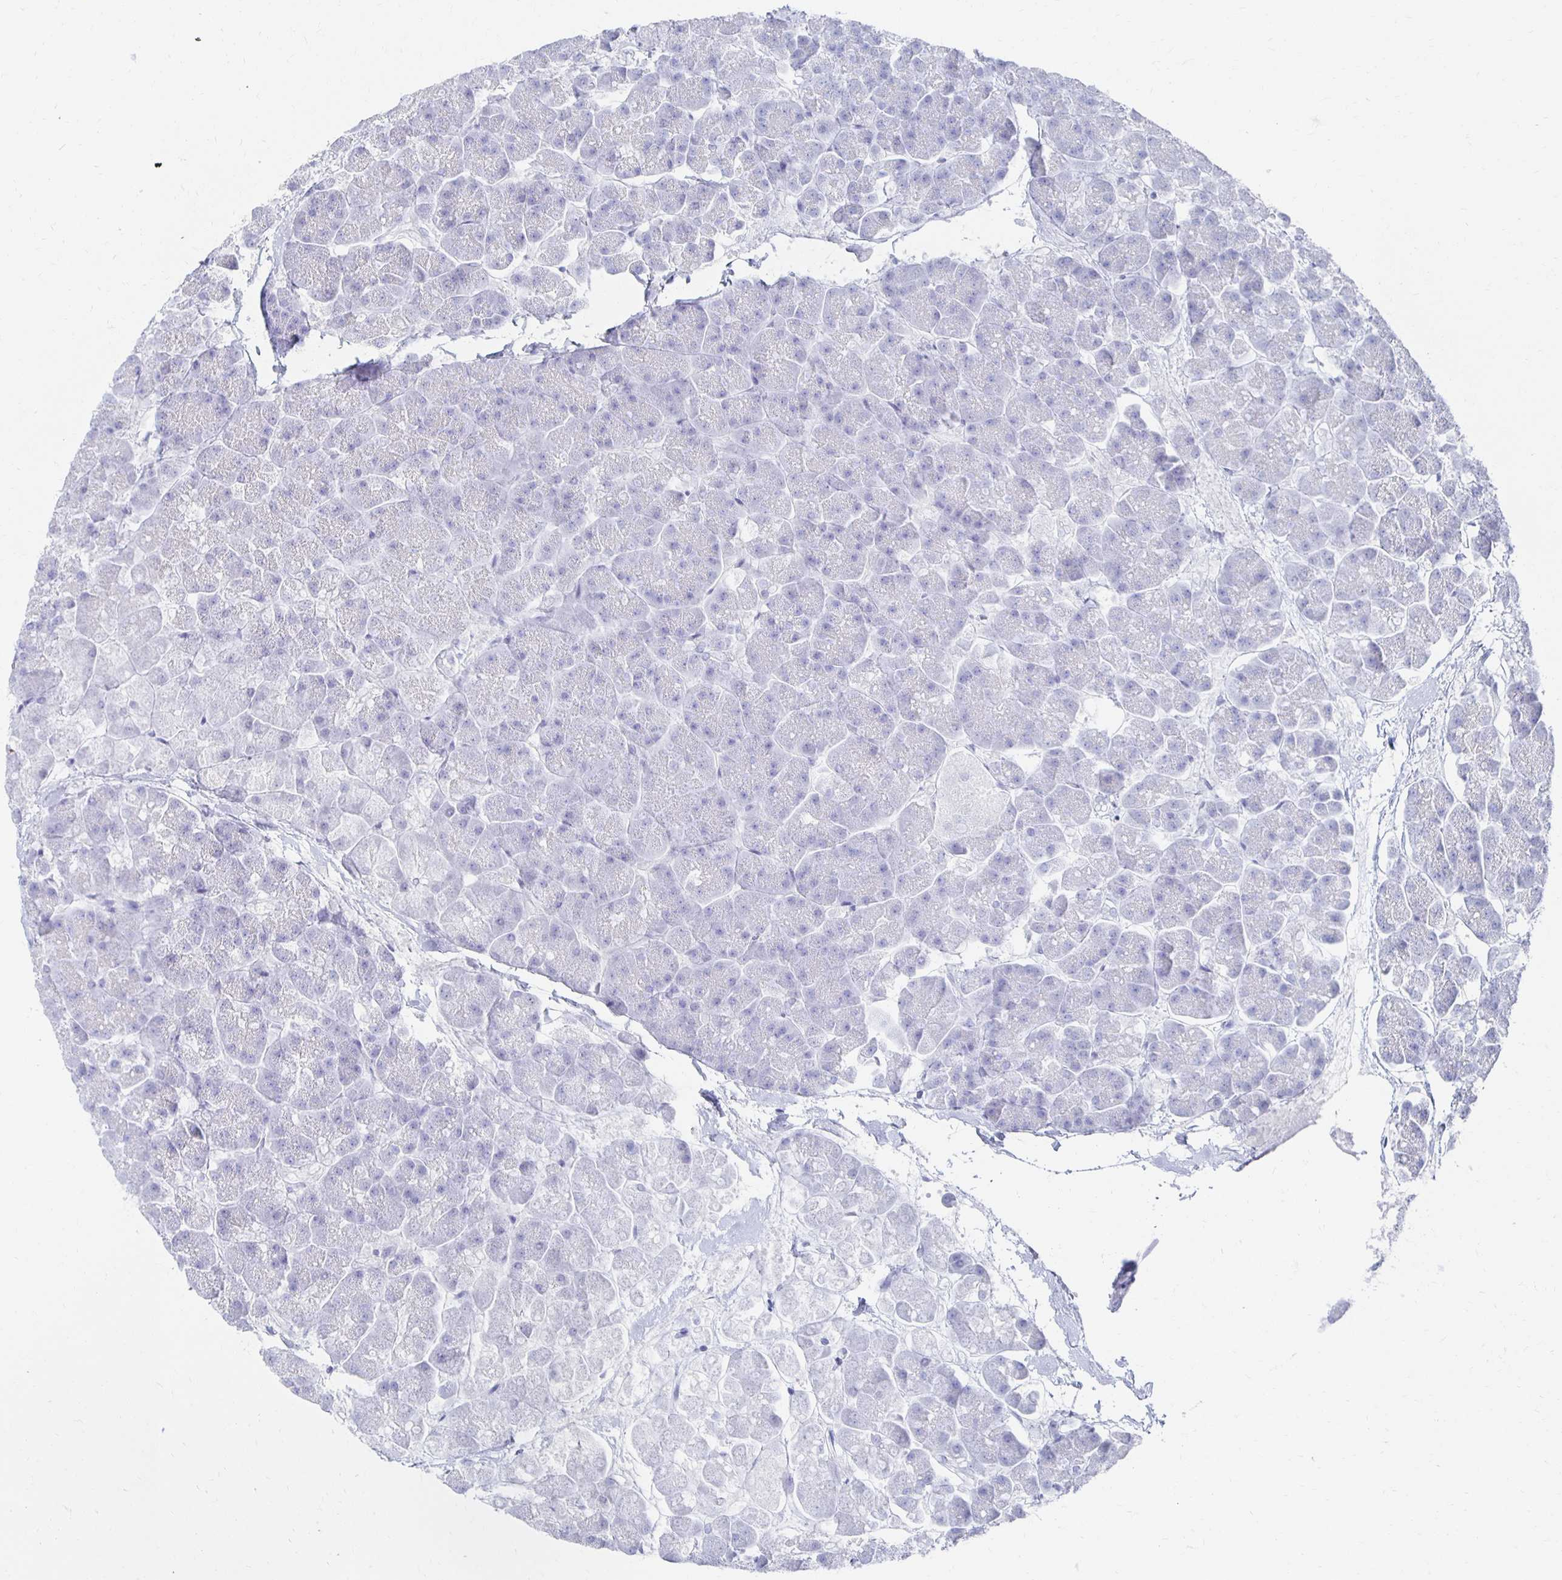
{"staining": {"intensity": "negative", "quantity": "none", "location": "none"}, "tissue": "pancreas", "cell_type": "Exocrine glandular cells", "image_type": "normal", "snomed": [{"axis": "morphology", "description": "Normal tissue, NOS"}, {"axis": "topography", "description": "Pancreas"}, {"axis": "topography", "description": "Peripheral nerve tissue"}], "caption": "The immunohistochemistry micrograph has no significant expression in exocrine glandular cells of pancreas.", "gene": "PRDM7", "patient": {"sex": "male", "age": 54}}